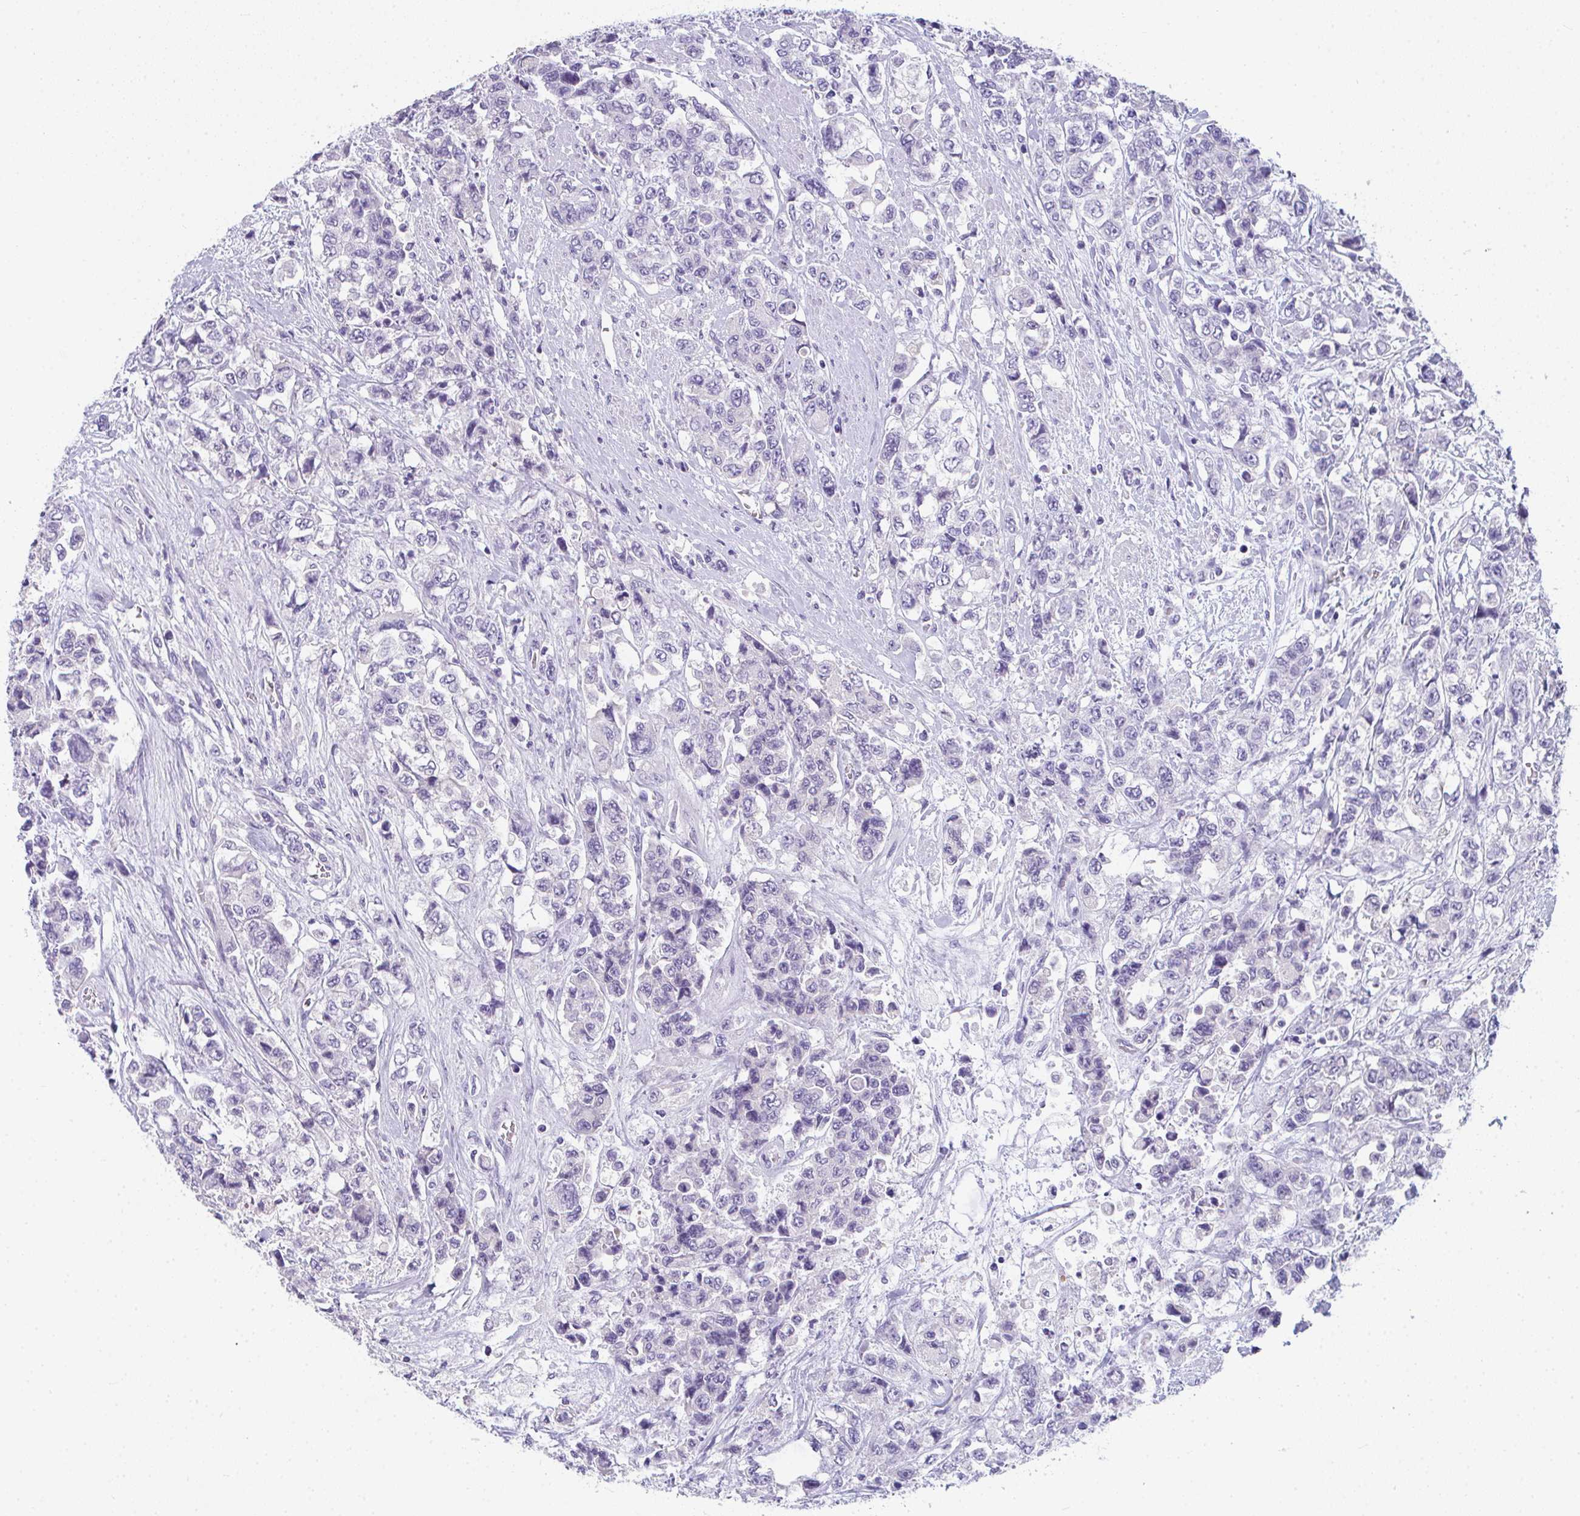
{"staining": {"intensity": "negative", "quantity": "none", "location": "none"}, "tissue": "urothelial cancer", "cell_type": "Tumor cells", "image_type": "cancer", "snomed": [{"axis": "morphology", "description": "Urothelial carcinoma, High grade"}, {"axis": "topography", "description": "Urinary bladder"}], "caption": "This is an immunohistochemistry micrograph of human urothelial cancer. There is no staining in tumor cells.", "gene": "TTC30B", "patient": {"sex": "female", "age": 78}}